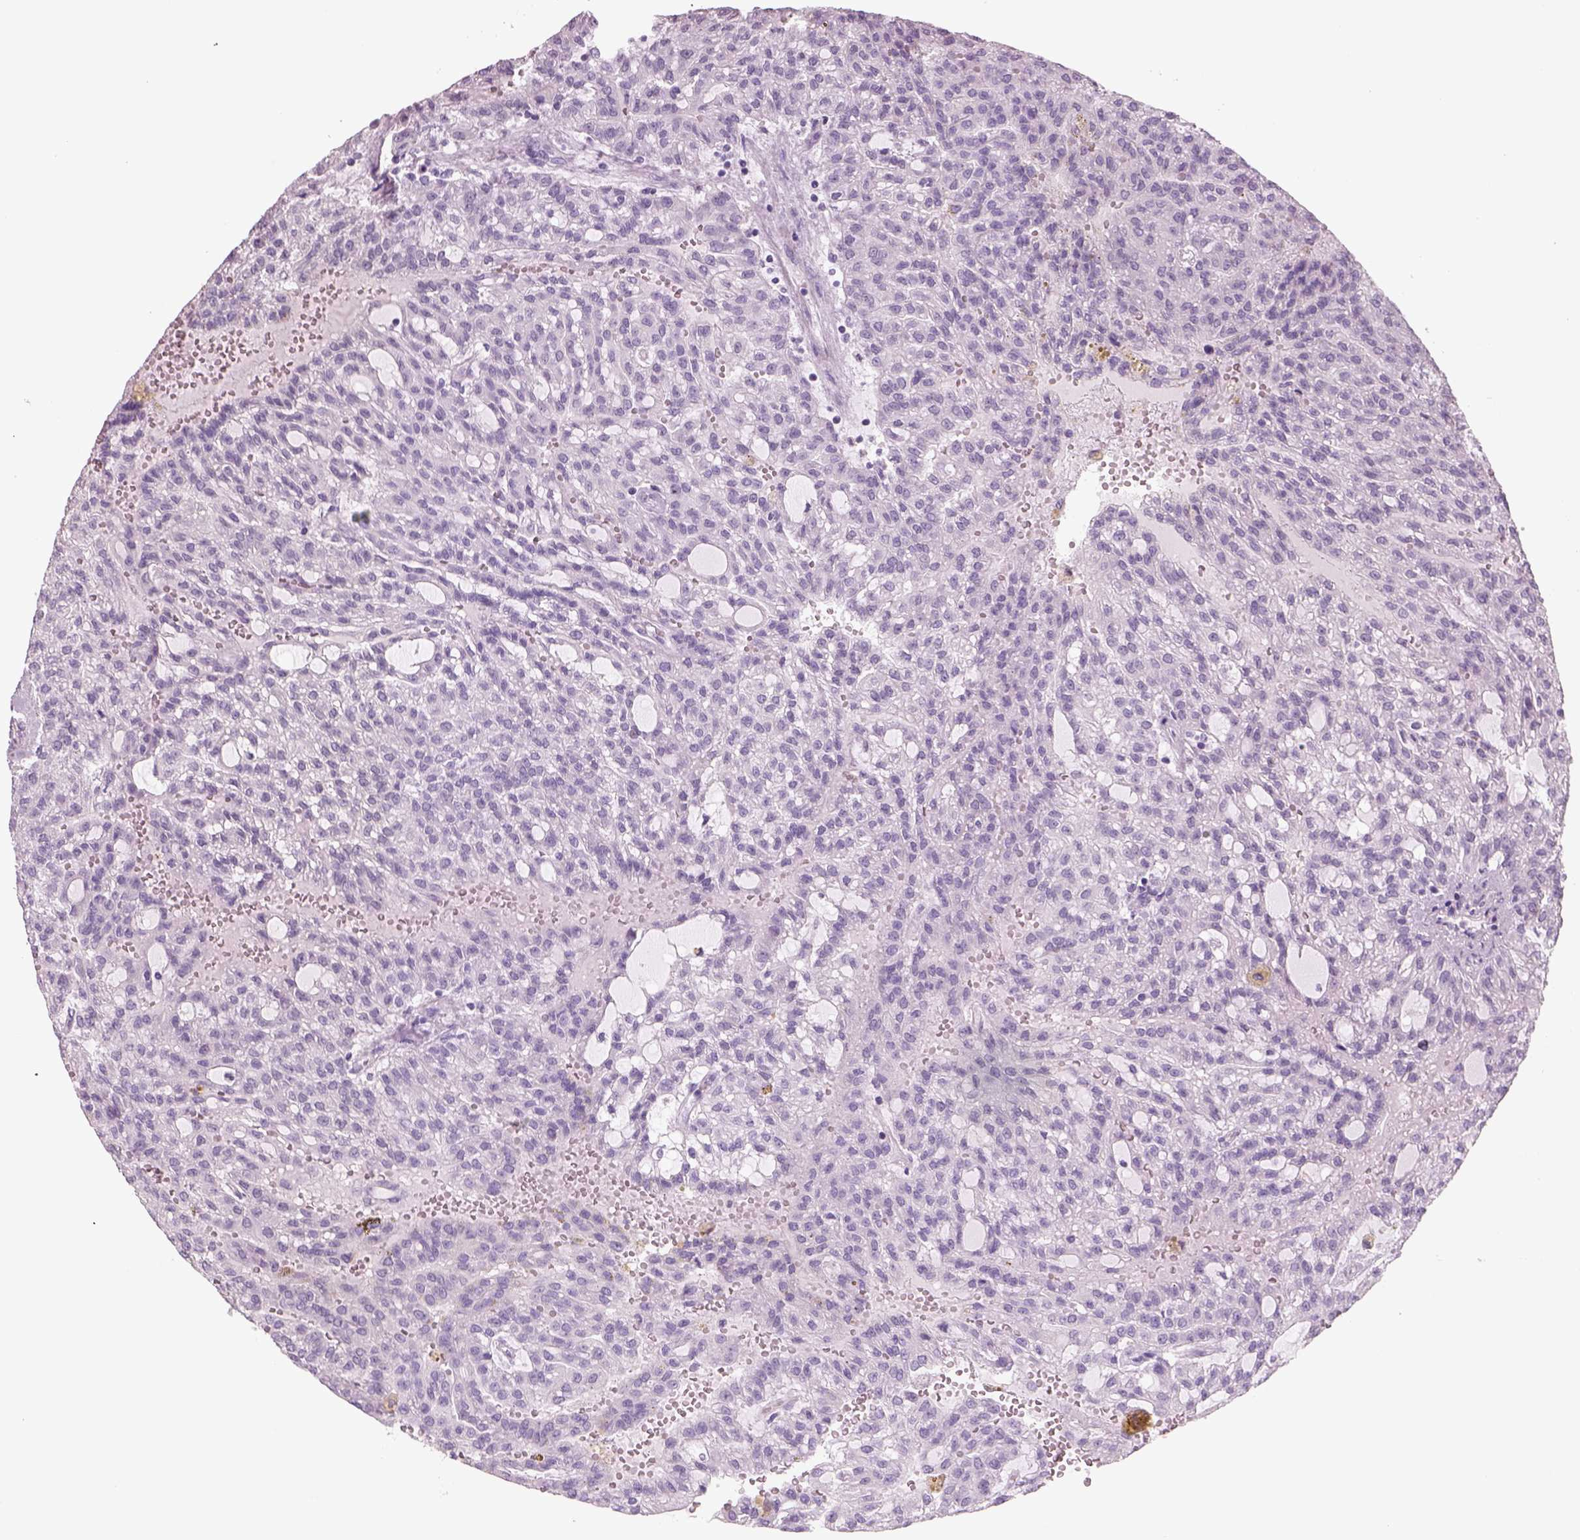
{"staining": {"intensity": "negative", "quantity": "none", "location": "none"}, "tissue": "renal cancer", "cell_type": "Tumor cells", "image_type": "cancer", "snomed": [{"axis": "morphology", "description": "Adenocarcinoma, NOS"}, {"axis": "topography", "description": "Kidney"}], "caption": "Immunohistochemistry image of renal cancer stained for a protein (brown), which exhibits no positivity in tumor cells.", "gene": "RHO", "patient": {"sex": "male", "age": 63}}